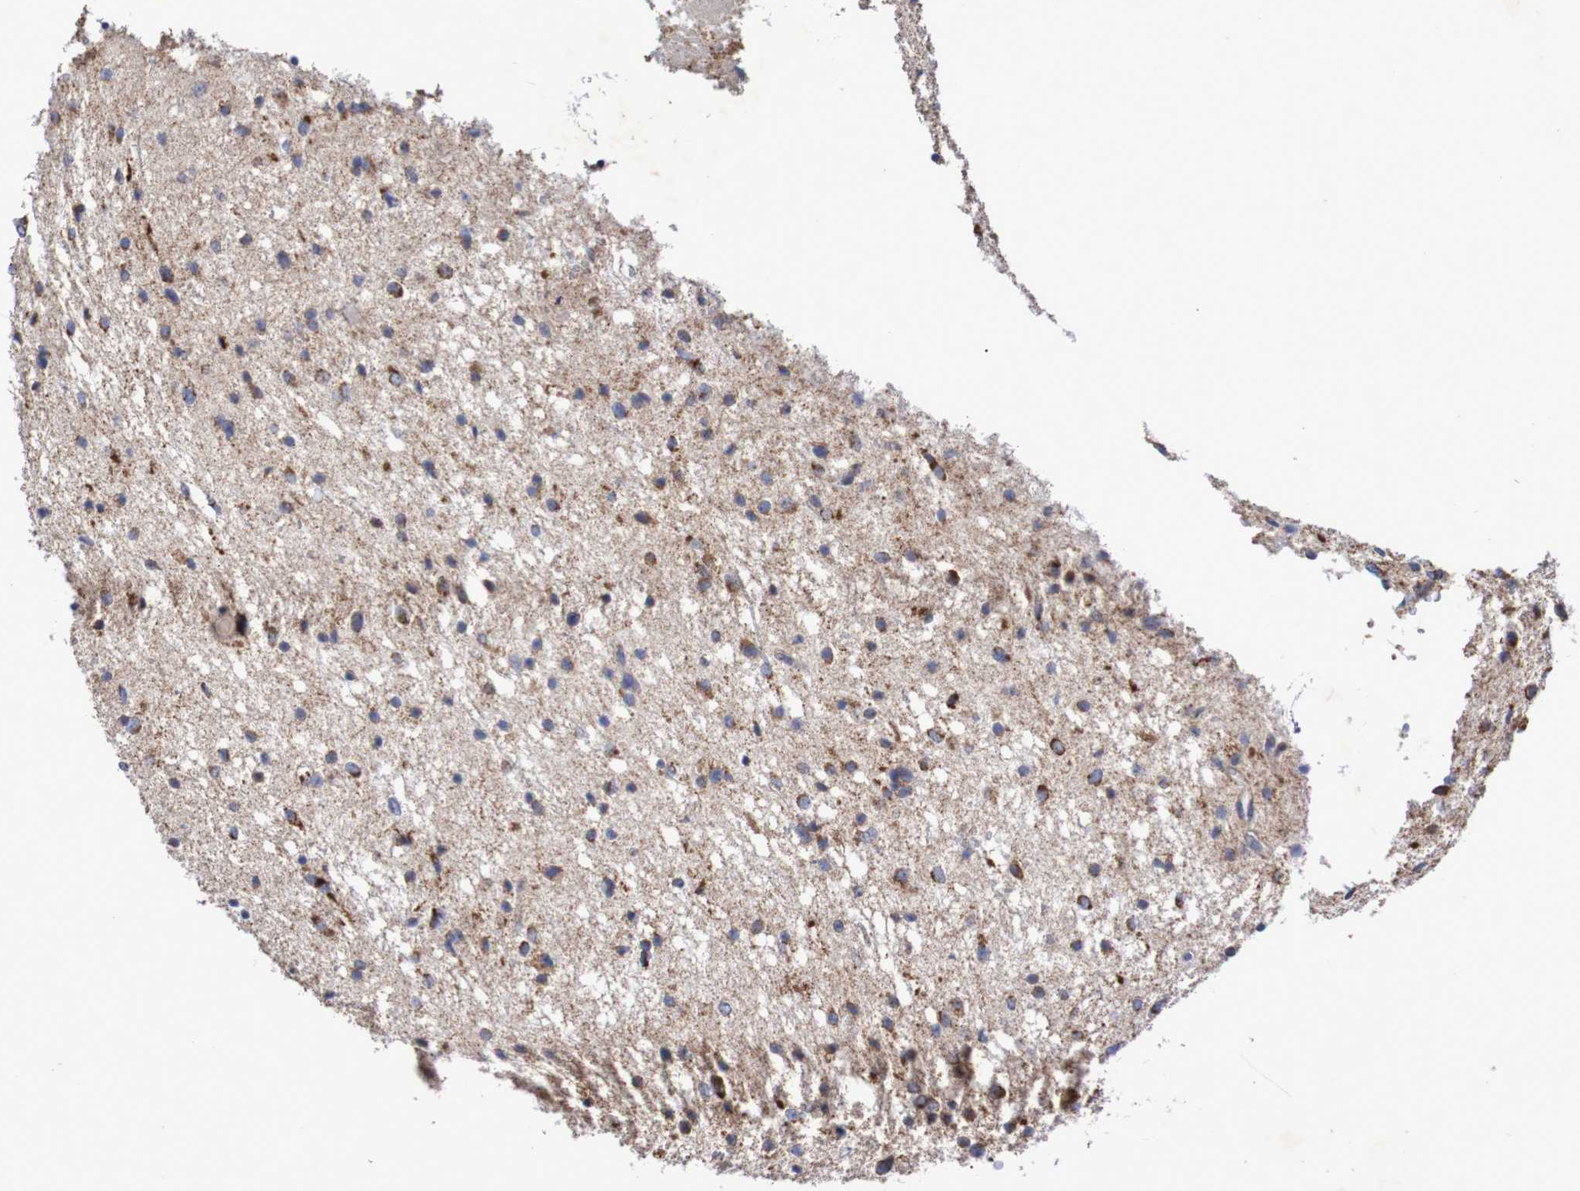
{"staining": {"intensity": "moderate", "quantity": "25%-75%", "location": "cytoplasmic/membranous"}, "tissue": "glioma", "cell_type": "Tumor cells", "image_type": "cancer", "snomed": [{"axis": "morphology", "description": "Glioma, malignant, Low grade"}, {"axis": "topography", "description": "Brain"}], "caption": "Protein staining displays moderate cytoplasmic/membranous expression in about 25%-75% of tumor cells in malignant glioma (low-grade). The protein of interest is stained brown, and the nuclei are stained in blue (DAB IHC with brightfield microscopy, high magnification).", "gene": "MMEL1", "patient": {"sex": "female", "age": 37}}